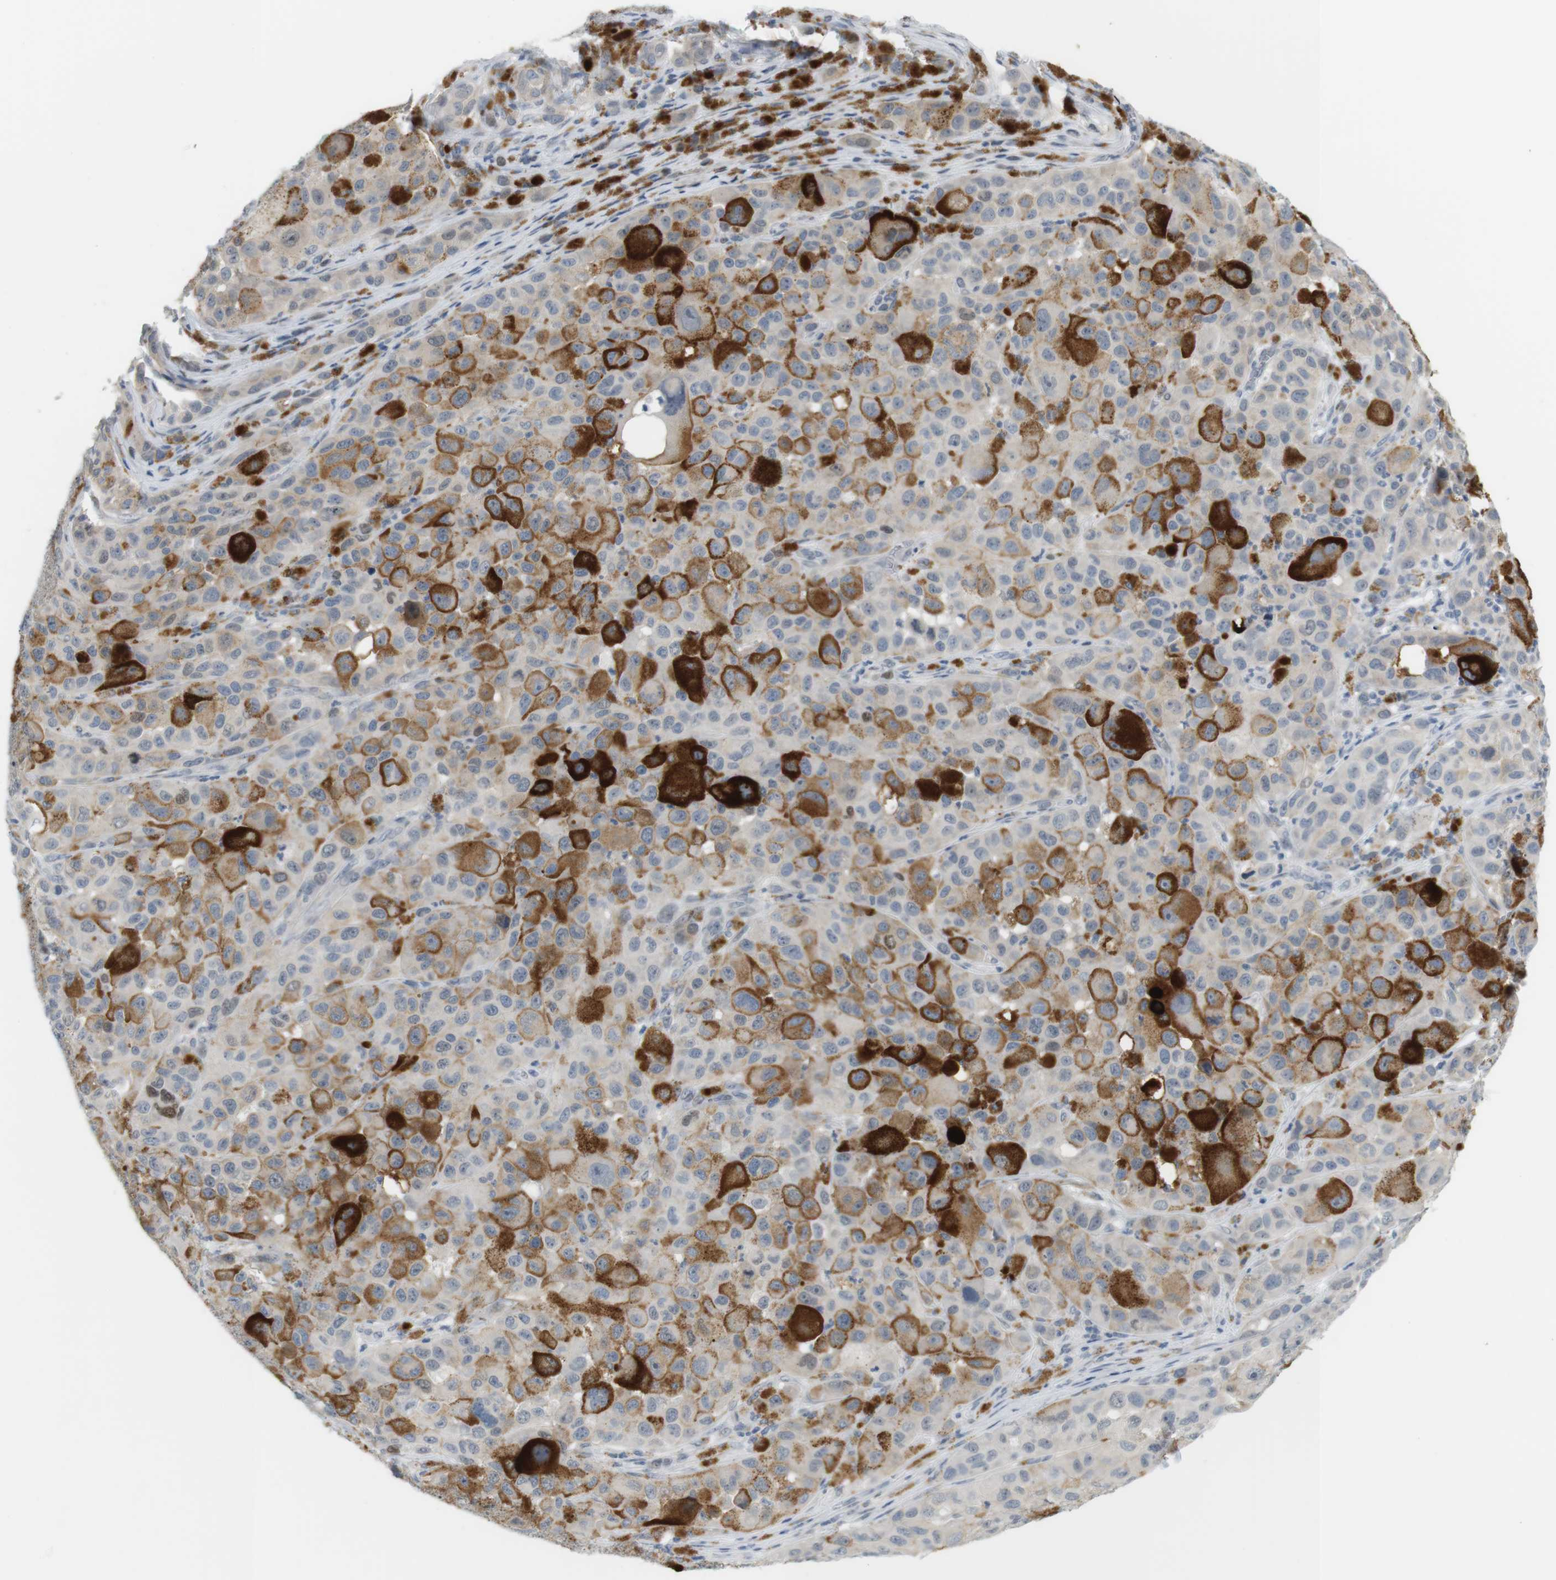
{"staining": {"intensity": "negative", "quantity": "none", "location": "none"}, "tissue": "melanoma", "cell_type": "Tumor cells", "image_type": "cancer", "snomed": [{"axis": "morphology", "description": "Malignant melanoma, NOS"}, {"axis": "topography", "description": "Skin"}], "caption": "Immunohistochemistry of human melanoma demonstrates no positivity in tumor cells. (DAB immunohistochemistry with hematoxylin counter stain).", "gene": "CREB3L2", "patient": {"sex": "male", "age": 96}}